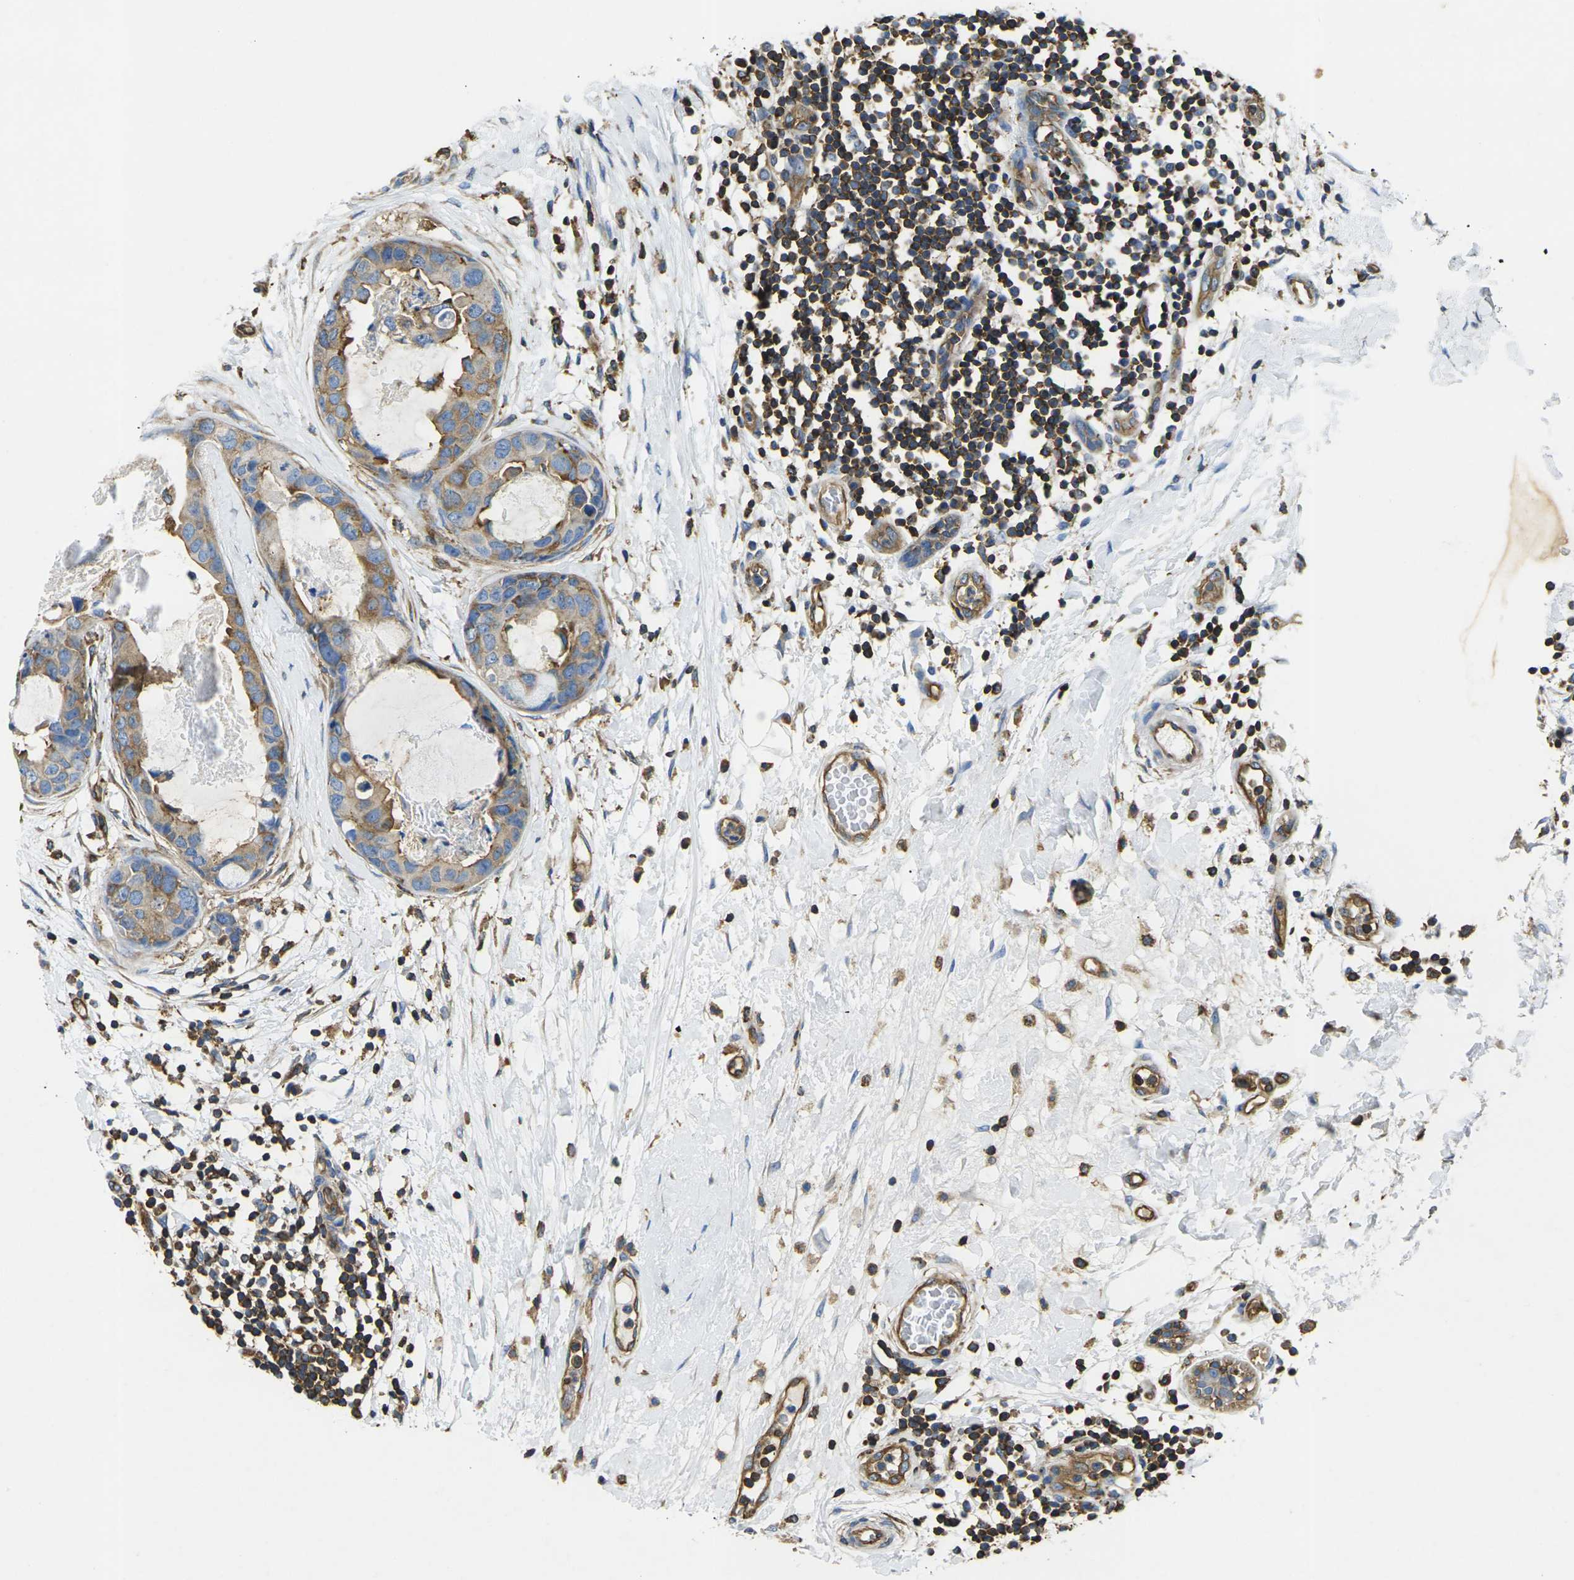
{"staining": {"intensity": "moderate", "quantity": "25%-75%", "location": "cytoplasmic/membranous"}, "tissue": "breast cancer", "cell_type": "Tumor cells", "image_type": "cancer", "snomed": [{"axis": "morphology", "description": "Duct carcinoma"}, {"axis": "topography", "description": "Breast"}], "caption": "Human breast invasive ductal carcinoma stained with a brown dye shows moderate cytoplasmic/membranous positive staining in approximately 25%-75% of tumor cells.", "gene": "FAM110D", "patient": {"sex": "female", "age": 40}}